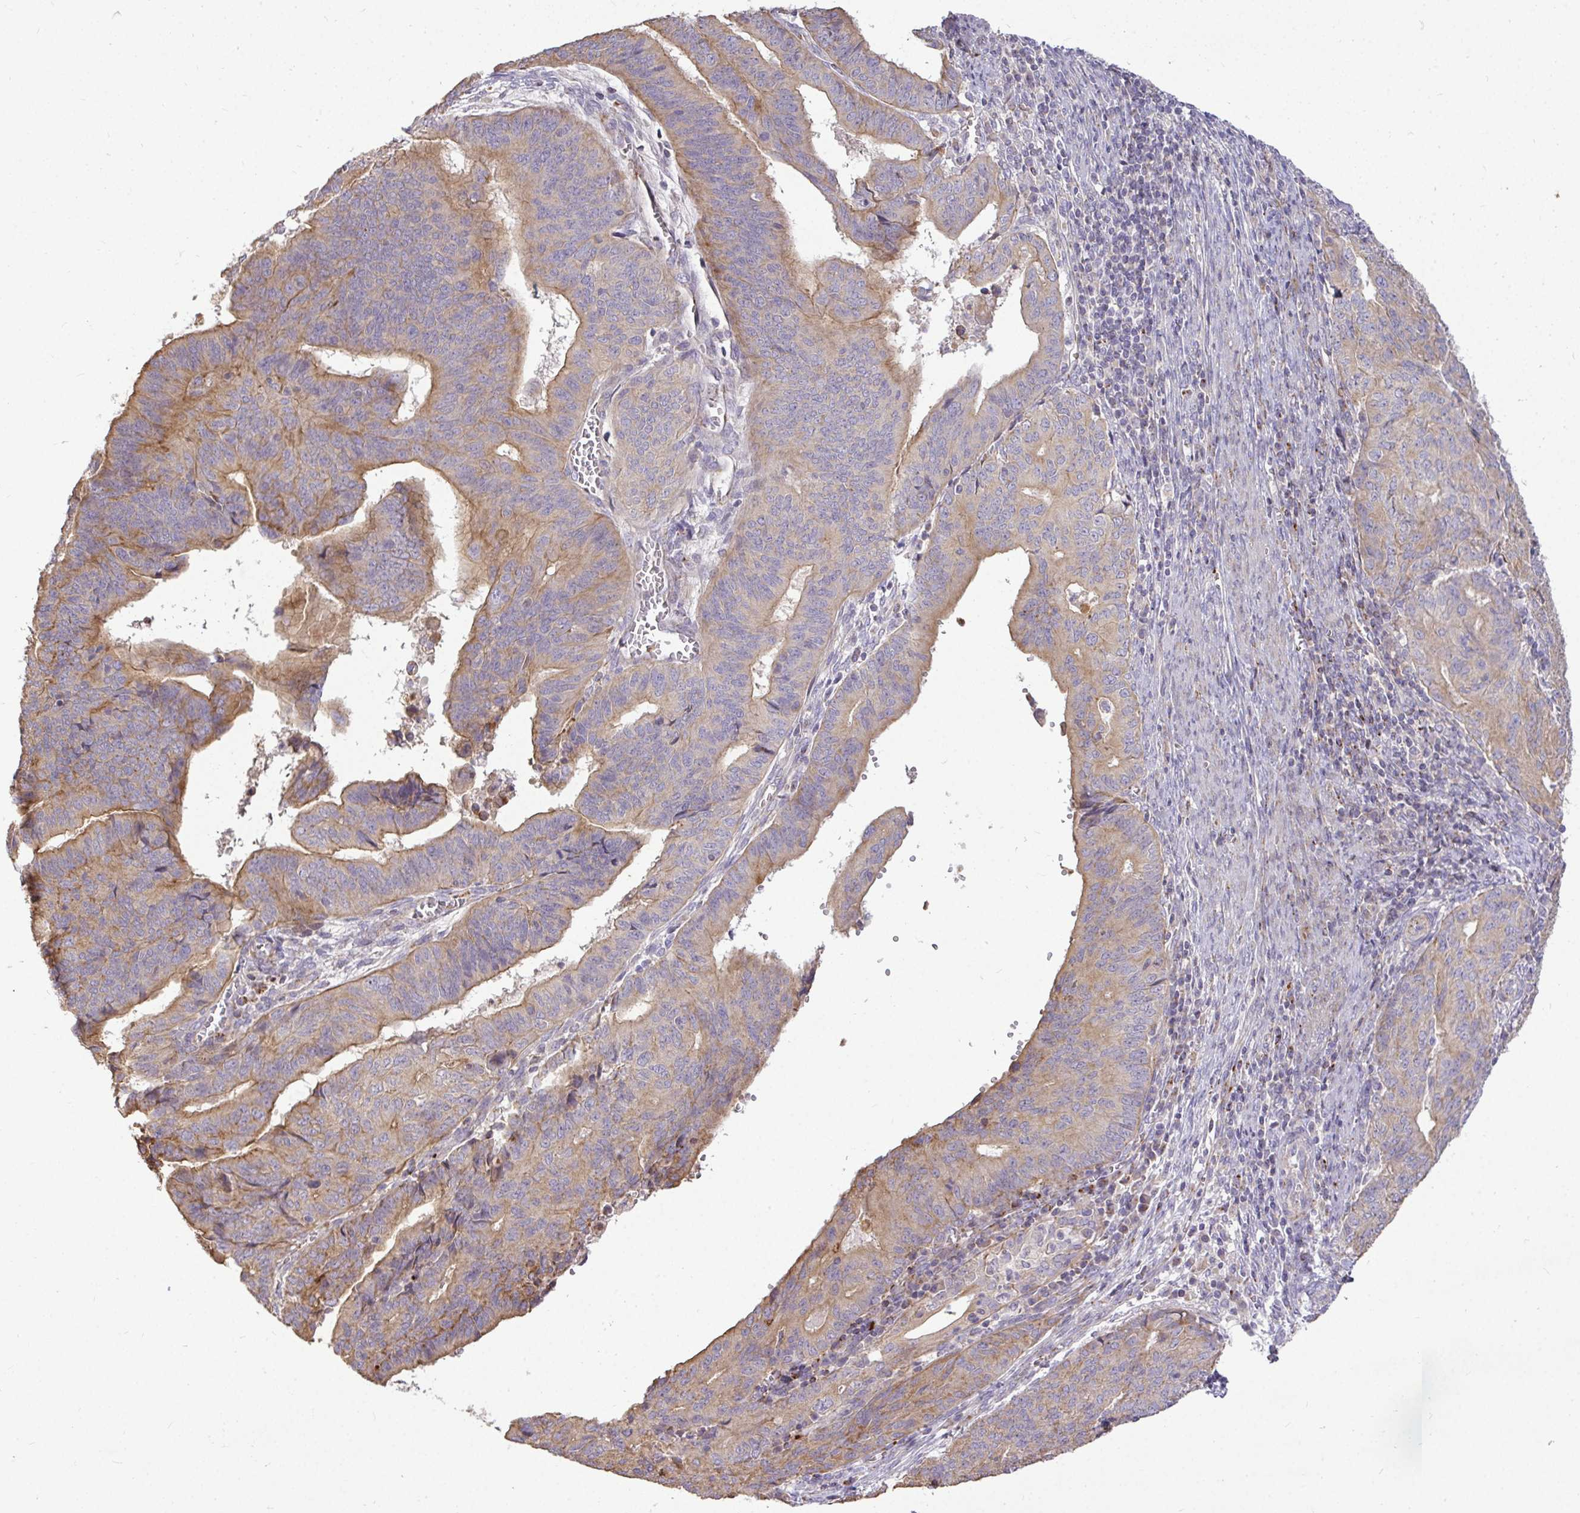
{"staining": {"intensity": "moderate", "quantity": "25%-75%", "location": "cytoplasmic/membranous"}, "tissue": "endometrial cancer", "cell_type": "Tumor cells", "image_type": "cancer", "snomed": [{"axis": "morphology", "description": "Adenocarcinoma, NOS"}, {"axis": "topography", "description": "Endometrium"}], "caption": "Endometrial adenocarcinoma was stained to show a protein in brown. There is medium levels of moderate cytoplasmic/membranous expression in about 25%-75% of tumor cells.", "gene": "STRIP1", "patient": {"sex": "female", "age": 65}}